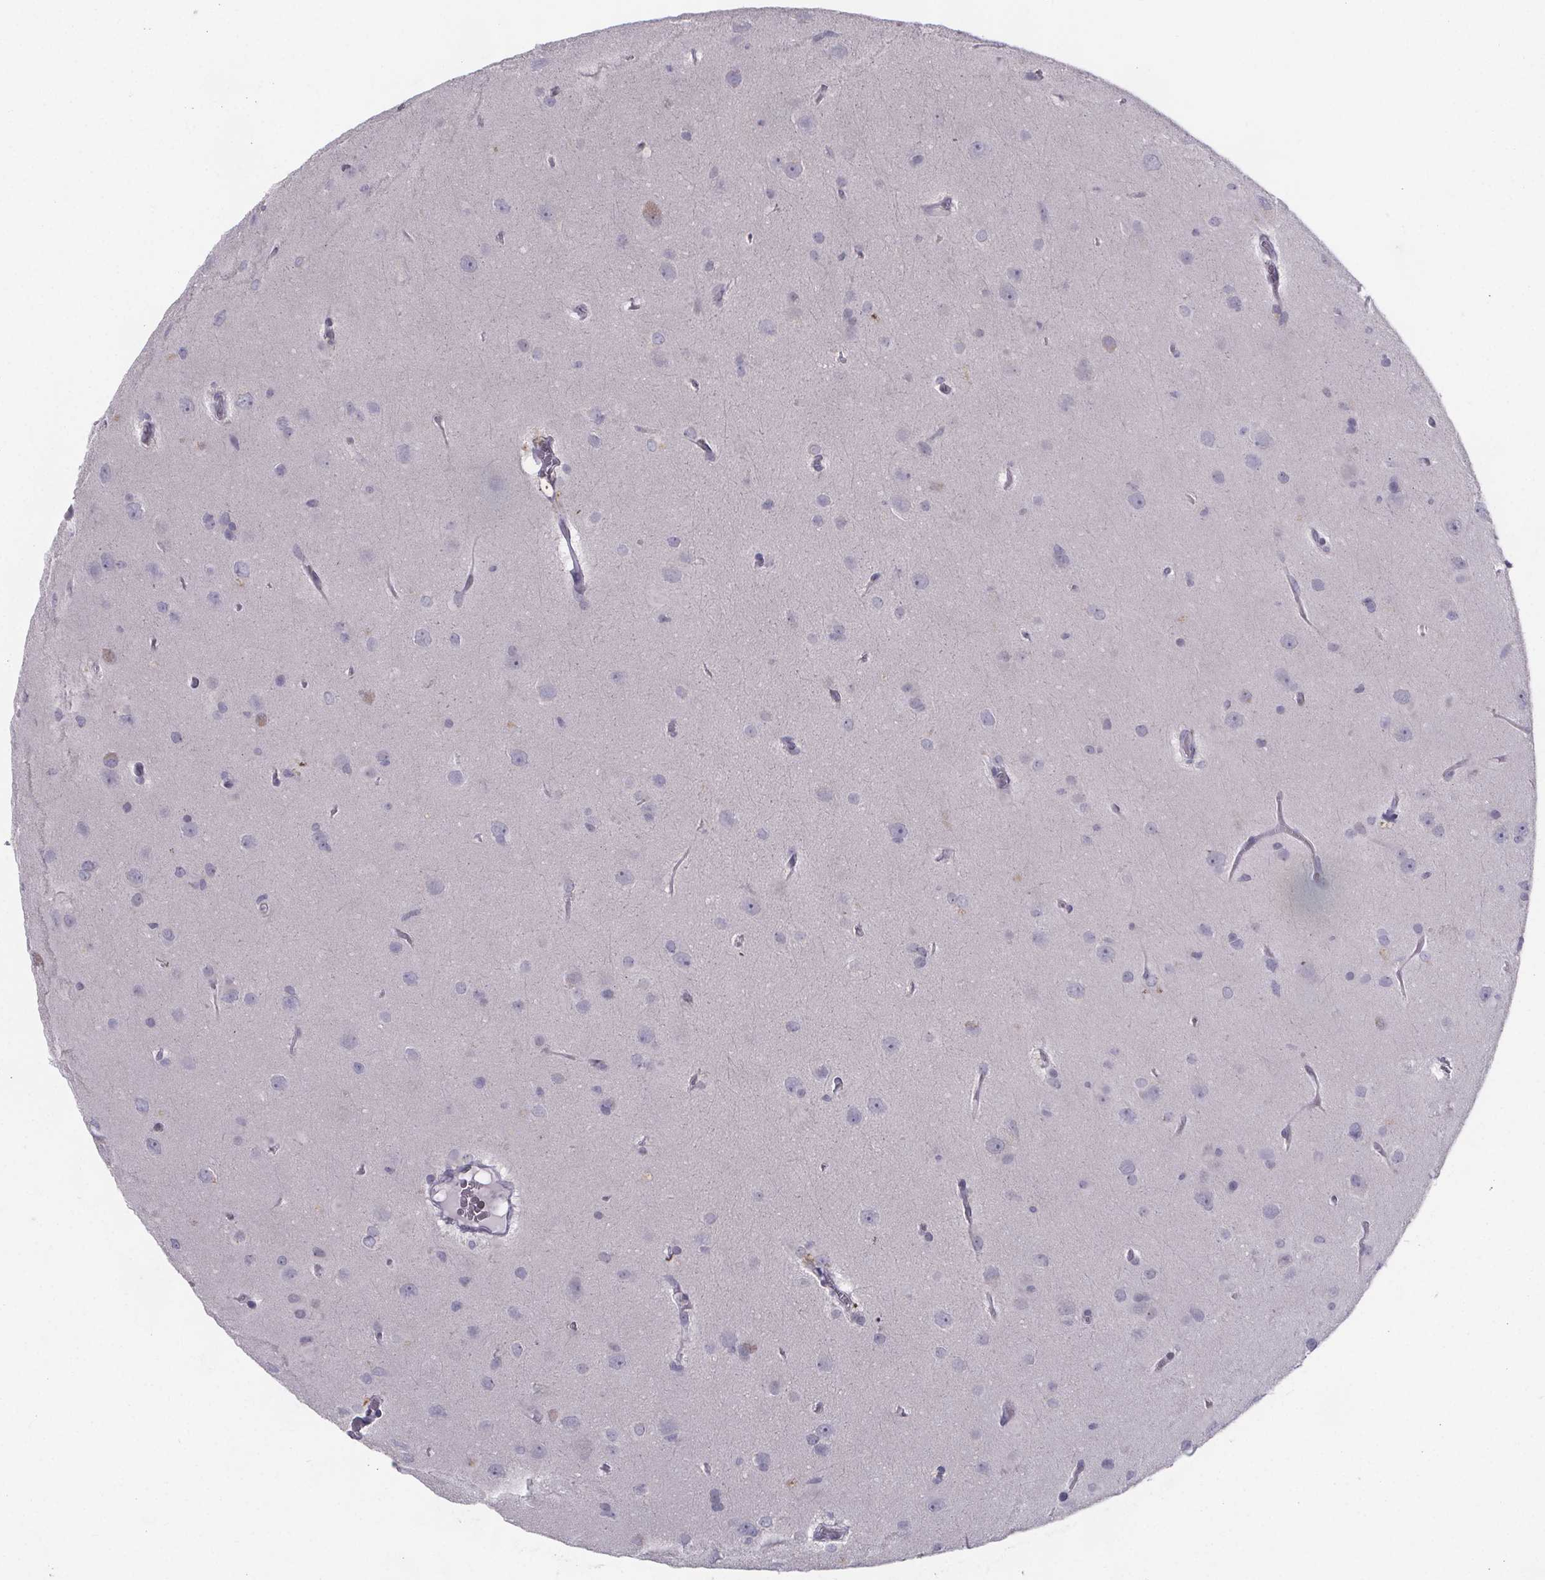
{"staining": {"intensity": "negative", "quantity": "none", "location": "none"}, "tissue": "glioma", "cell_type": "Tumor cells", "image_type": "cancer", "snomed": [{"axis": "morphology", "description": "Glioma, malignant, Low grade"}, {"axis": "topography", "description": "Brain"}], "caption": "A high-resolution image shows immunohistochemistry staining of malignant glioma (low-grade), which demonstrates no significant expression in tumor cells.", "gene": "PAH", "patient": {"sex": "male", "age": 58}}